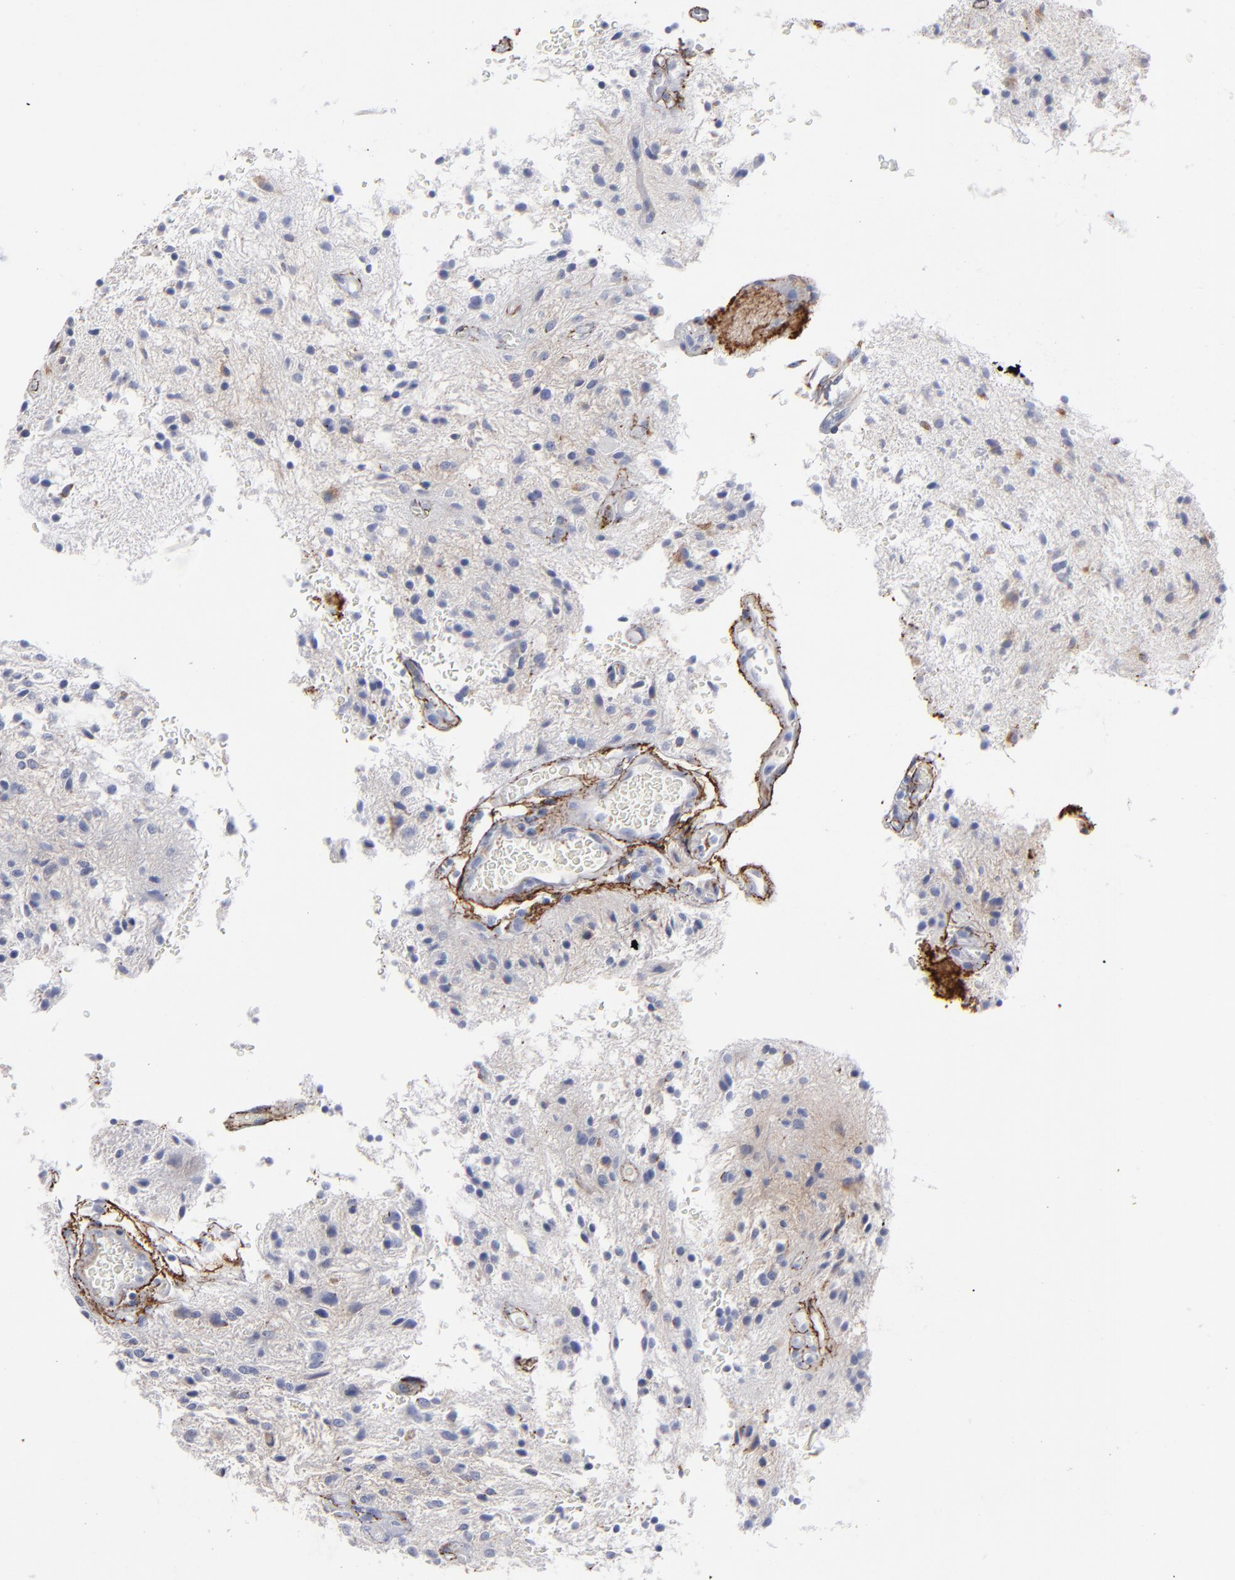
{"staining": {"intensity": "strong", "quantity": "<25%", "location": "cytoplasmic/membranous"}, "tissue": "glioma", "cell_type": "Tumor cells", "image_type": "cancer", "snomed": [{"axis": "morphology", "description": "Glioma, malignant, NOS"}, {"axis": "topography", "description": "Cerebellum"}], "caption": "DAB (3,3'-diaminobenzidine) immunohistochemical staining of human glioma (malignant) reveals strong cytoplasmic/membranous protein positivity in about <25% of tumor cells.", "gene": "EMILIN1", "patient": {"sex": "female", "age": 10}}